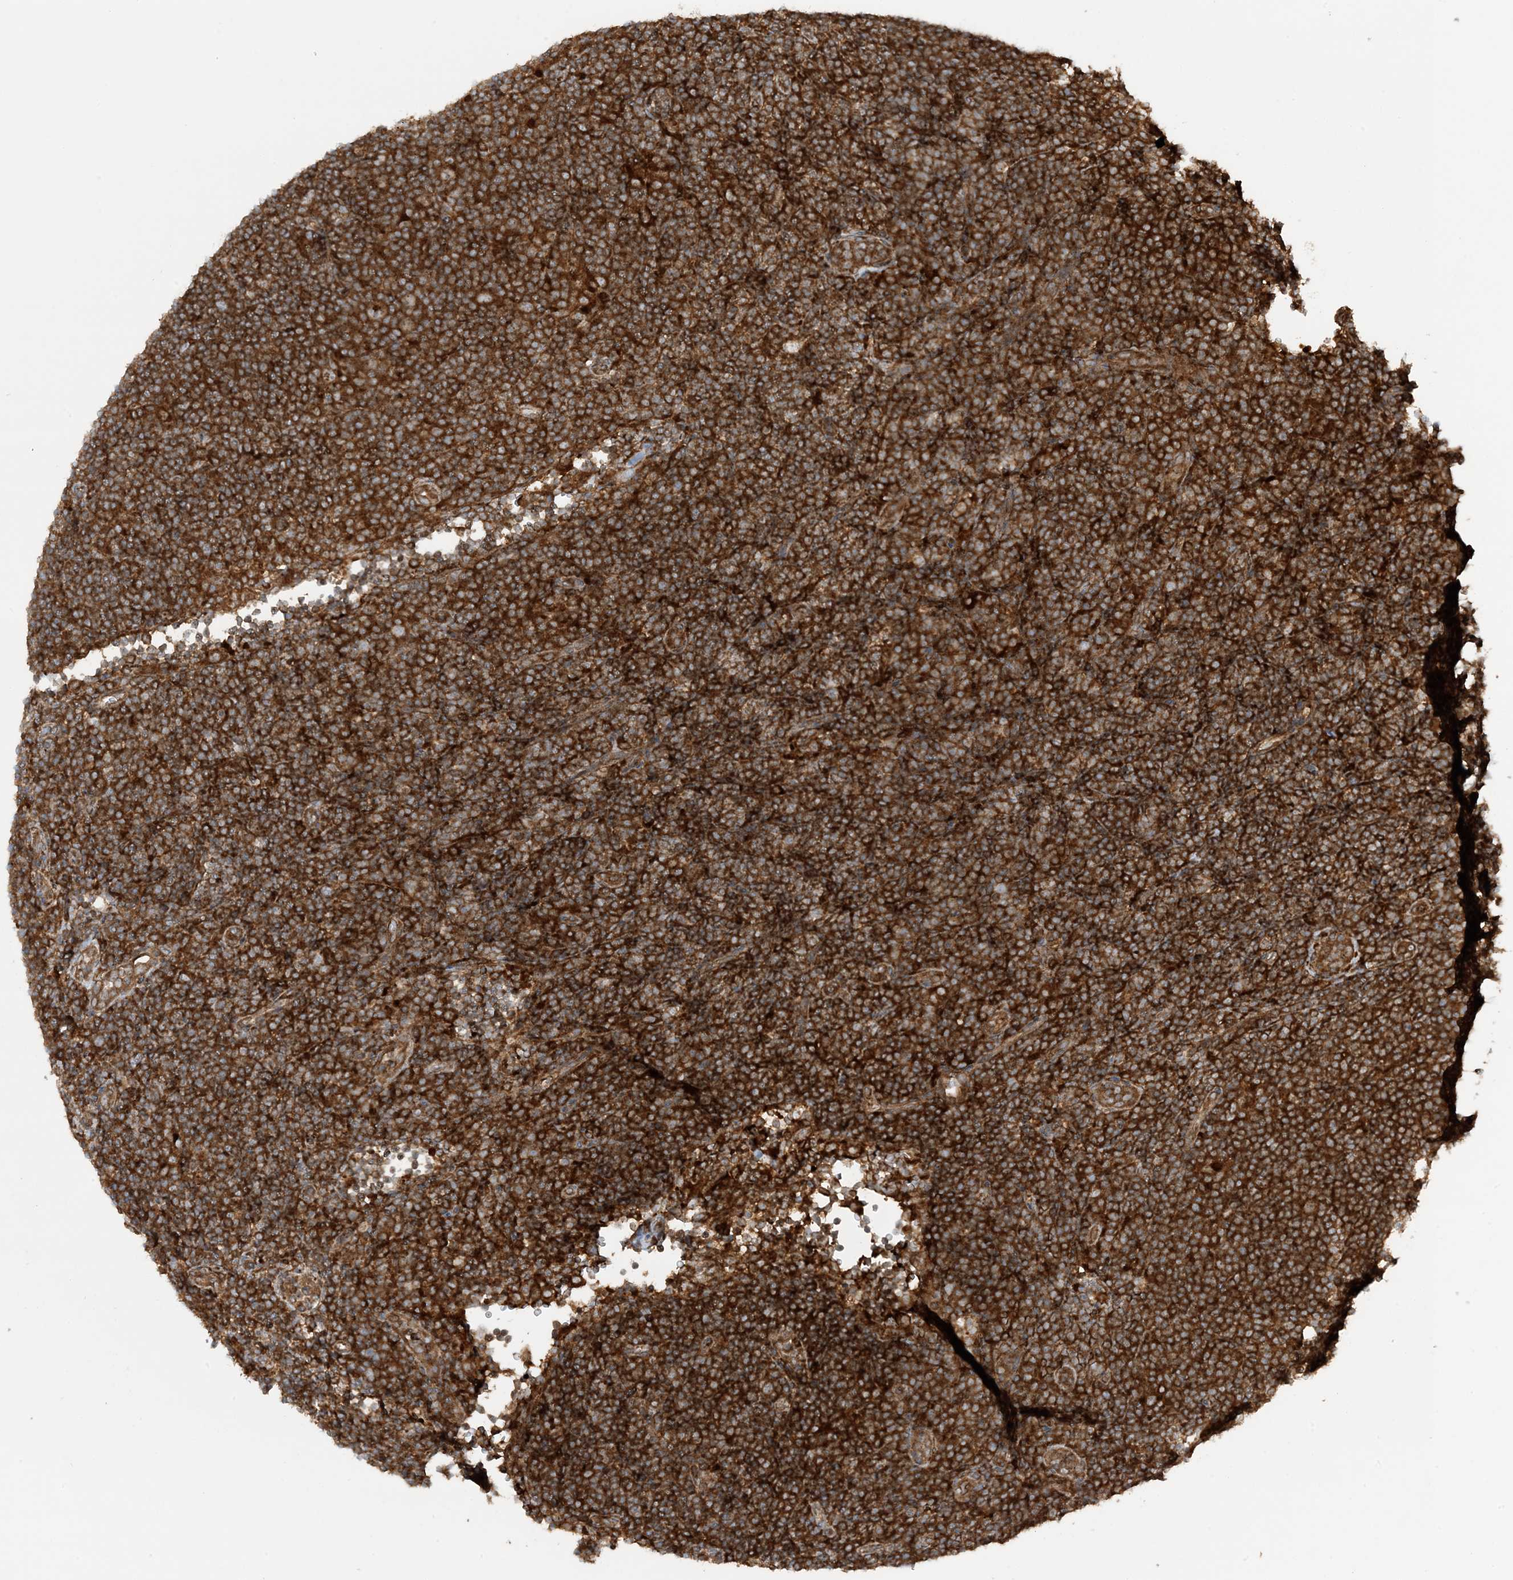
{"staining": {"intensity": "strong", "quantity": ">75%", "location": "cytoplasmic/membranous"}, "tissue": "lymphoma", "cell_type": "Tumor cells", "image_type": "cancer", "snomed": [{"axis": "morphology", "description": "Hodgkin's disease, NOS"}, {"axis": "topography", "description": "Lymph node"}], "caption": "IHC staining of lymphoma, which demonstrates high levels of strong cytoplasmic/membranous expression in approximately >75% of tumor cells indicating strong cytoplasmic/membranous protein positivity. The staining was performed using DAB (brown) for protein detection and nuclei were counterstained in hematoxylin (blue).", "gene": "STAM2", "patient": {"sex": "female", "age": 57}}